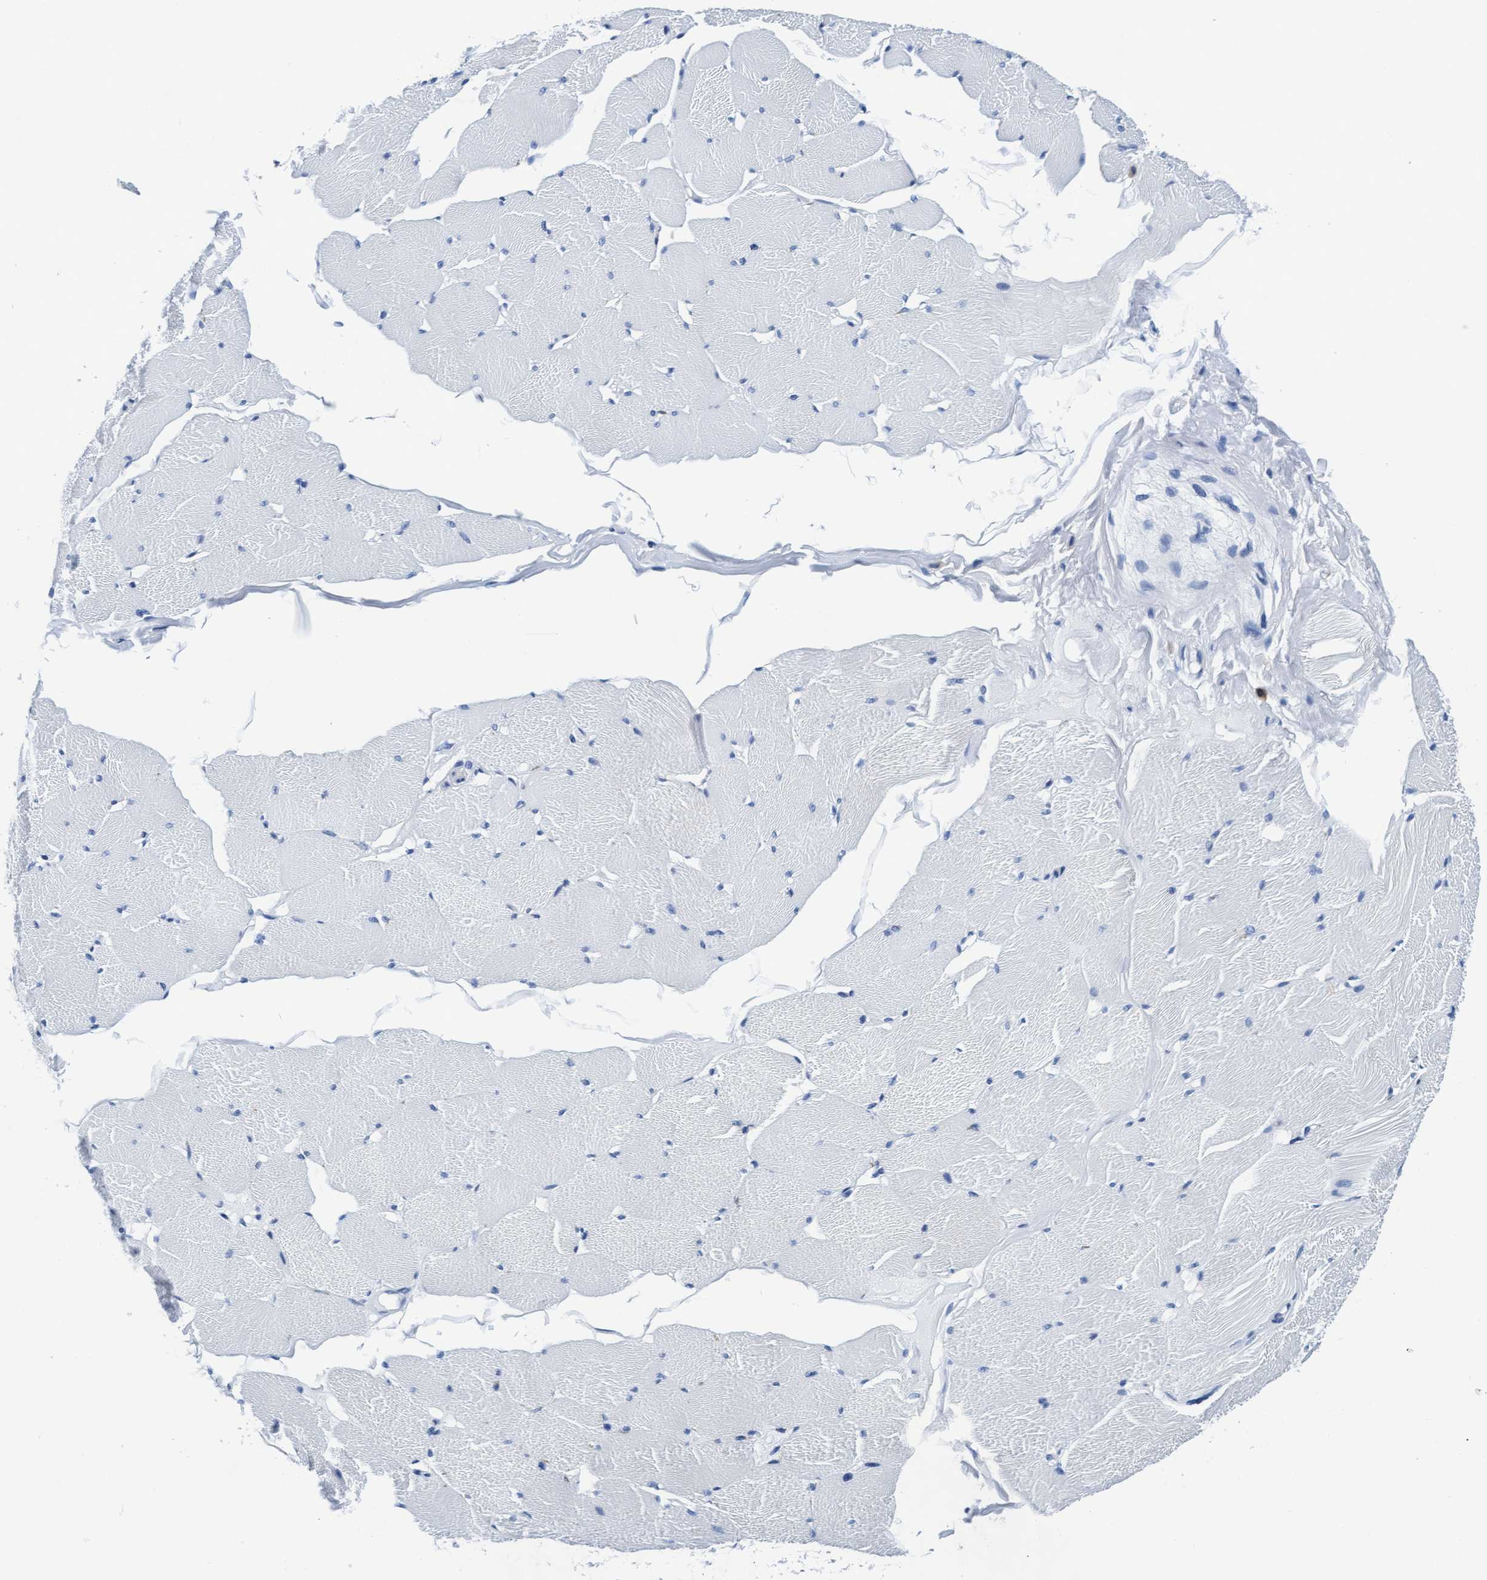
{"staining": {"intensity": "negative", "quantity": "none", "location": "none"}, "tissue": "skeletal muscle", "cell_type": "Myocytes", "image_type": "normal", "snomed": [{"axis": "morphology", "description": "Normal tissue, NOS"}, {"axis": "topography", "description": "Skin"}, {"axis": "topography", "description": "Skeletal muscle"}], "caption": "A high-resolution micrograph shows IHC staining of unremarkable skeletal muscle, which shows no significant staining in myocytes. (DAB immunohistochemistry with hematoxylin counter stain).", "gene": "ARSG", "patient": {"sex": "male", "age": 83}}